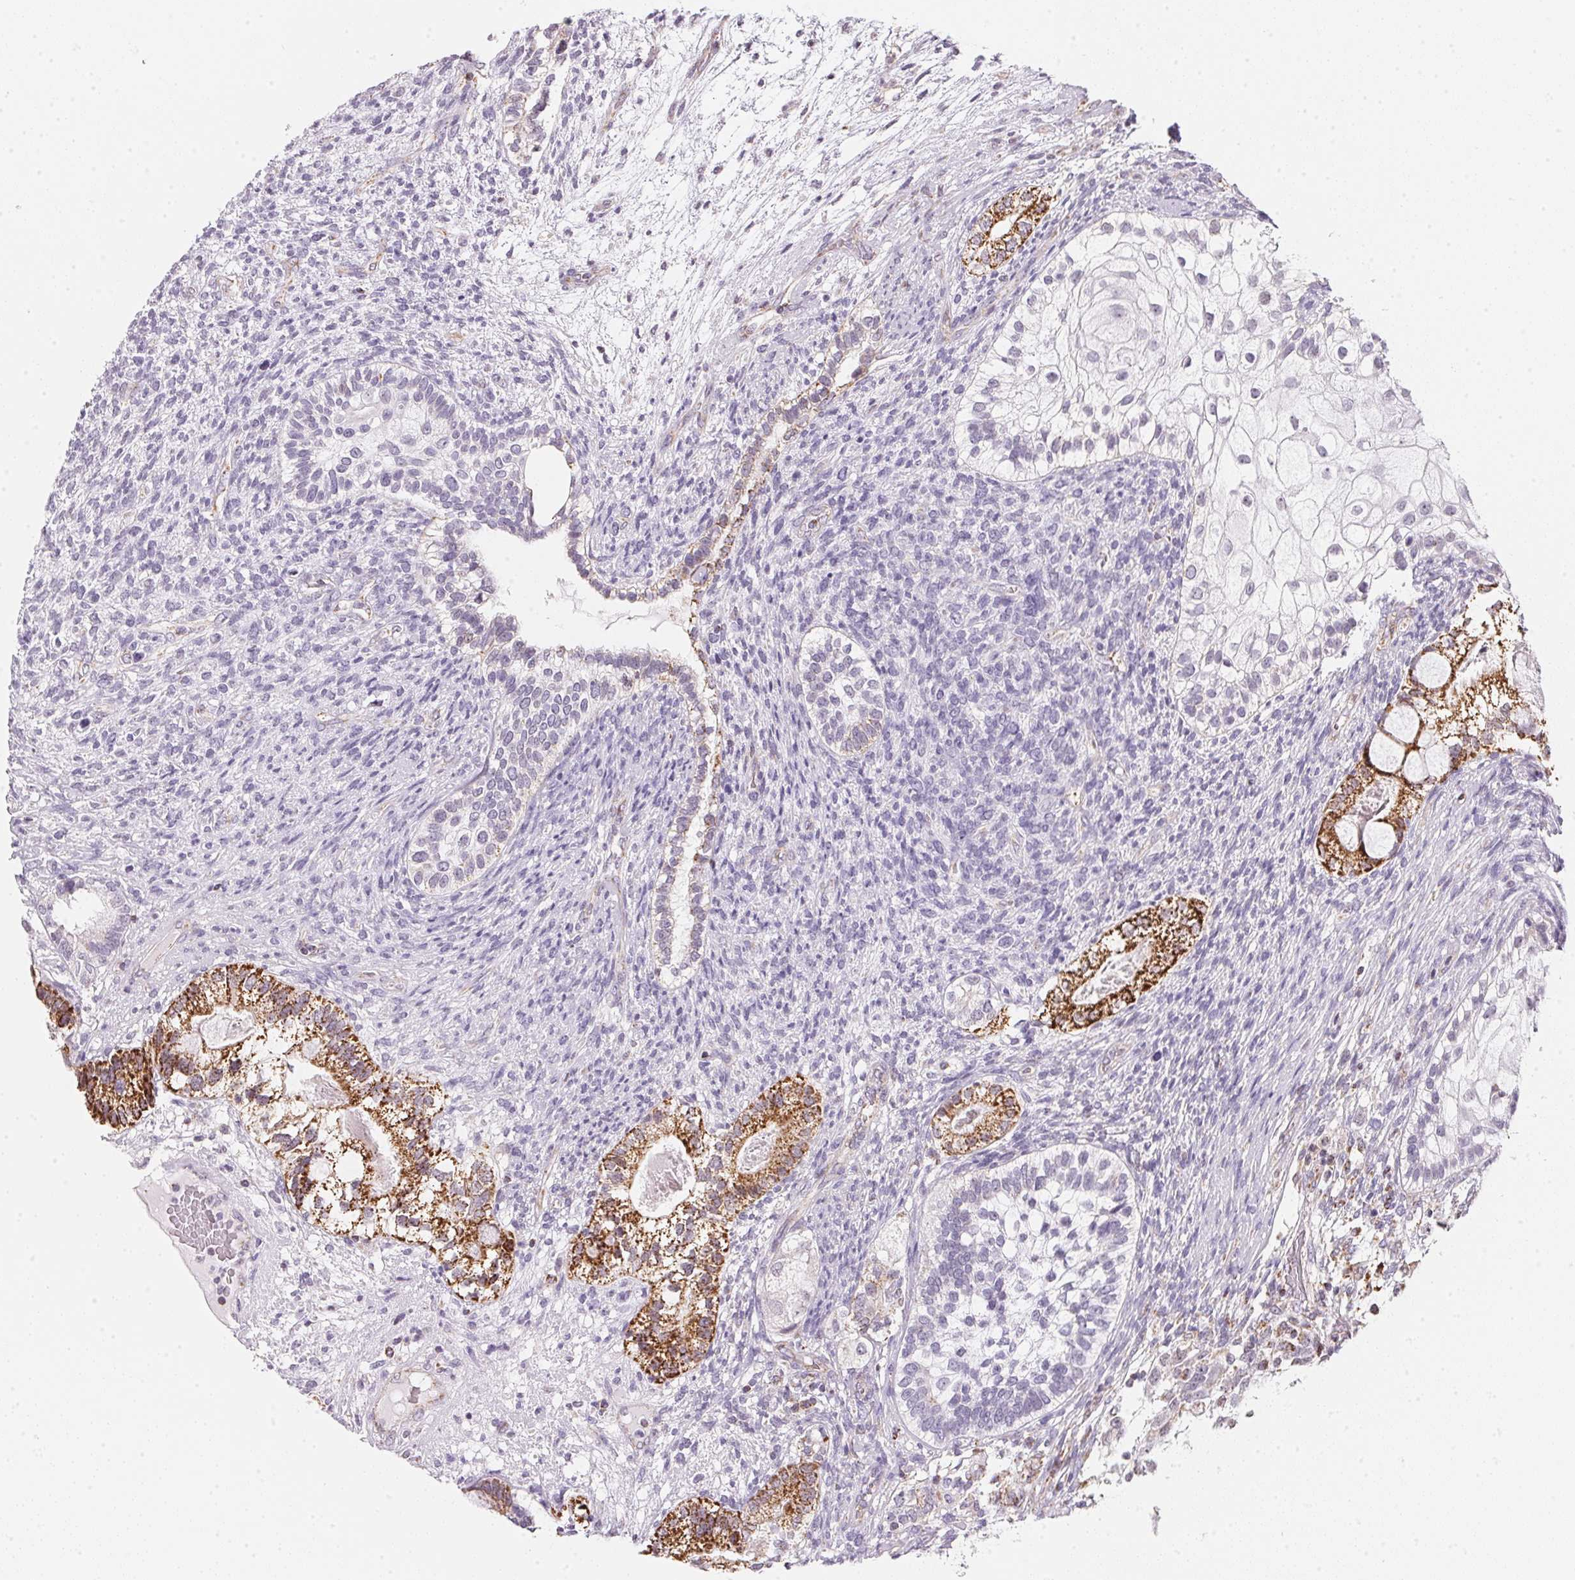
{"staining": {"intensity": "strong", "quantity": "25%-75%", "location": "cytoplasmic/membranous"}, "tissue": "testis cancer", "cell_type": "Tumor cells", "image_type": "cancer", "snomed": [{"axis": "morphology", "description": "Seminoma, NOS"}, {"axis": "morphology", "description": "Carcinoma, Embryonal, NOS"}, {"axis": "topography", "description": "Testis"}], "caption": "Human testis cancer stained with a protein marker displays strong staining in tumor cells.", "gene": "GIPC2", "patient": {"sex": "male", "age": 41}}